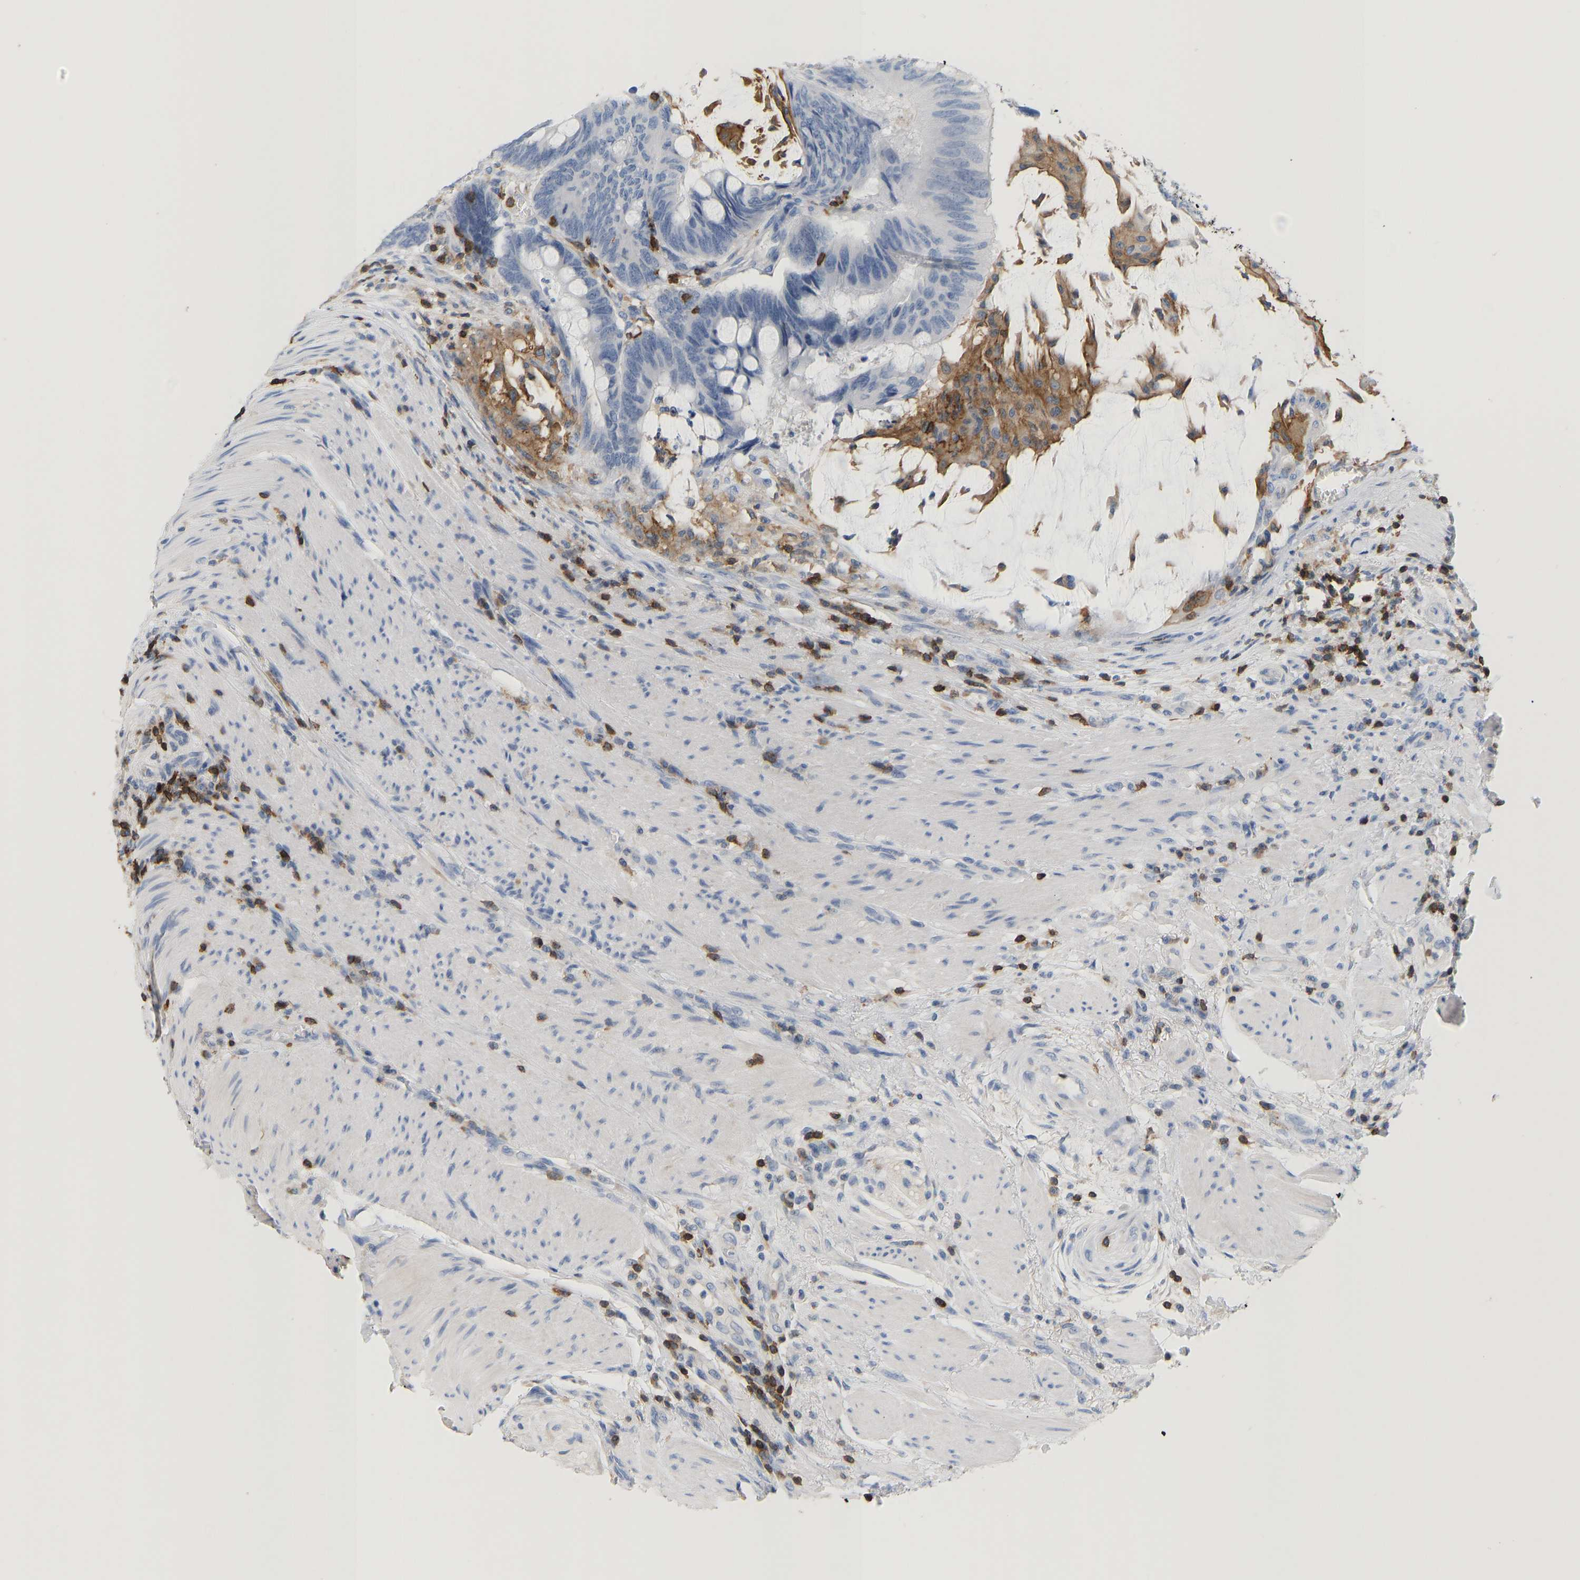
{"staining": {"intensity": "negative", "quantity": "none", "location": "none"}, "tissue": "colorectal cancer", "cell_type": "Tumor cells", "image_type": "cancer", "snomed": [{"axis": "morphology", "description": "Normal tissue, NOS"}, {"axis": "morphology", "description": "Adenocarcinoma, NOS"}, {"axis": "topography", "description": "Rectum"}, {"axis": "topography", "description": "Peripheral nerve tissue"}], "caption": "Tumor cells are negative for protein expression in human colorectal cancer (adenocarcinoma).", "gene": "EVL", "patient": {"sex": "male", "age": 92}}